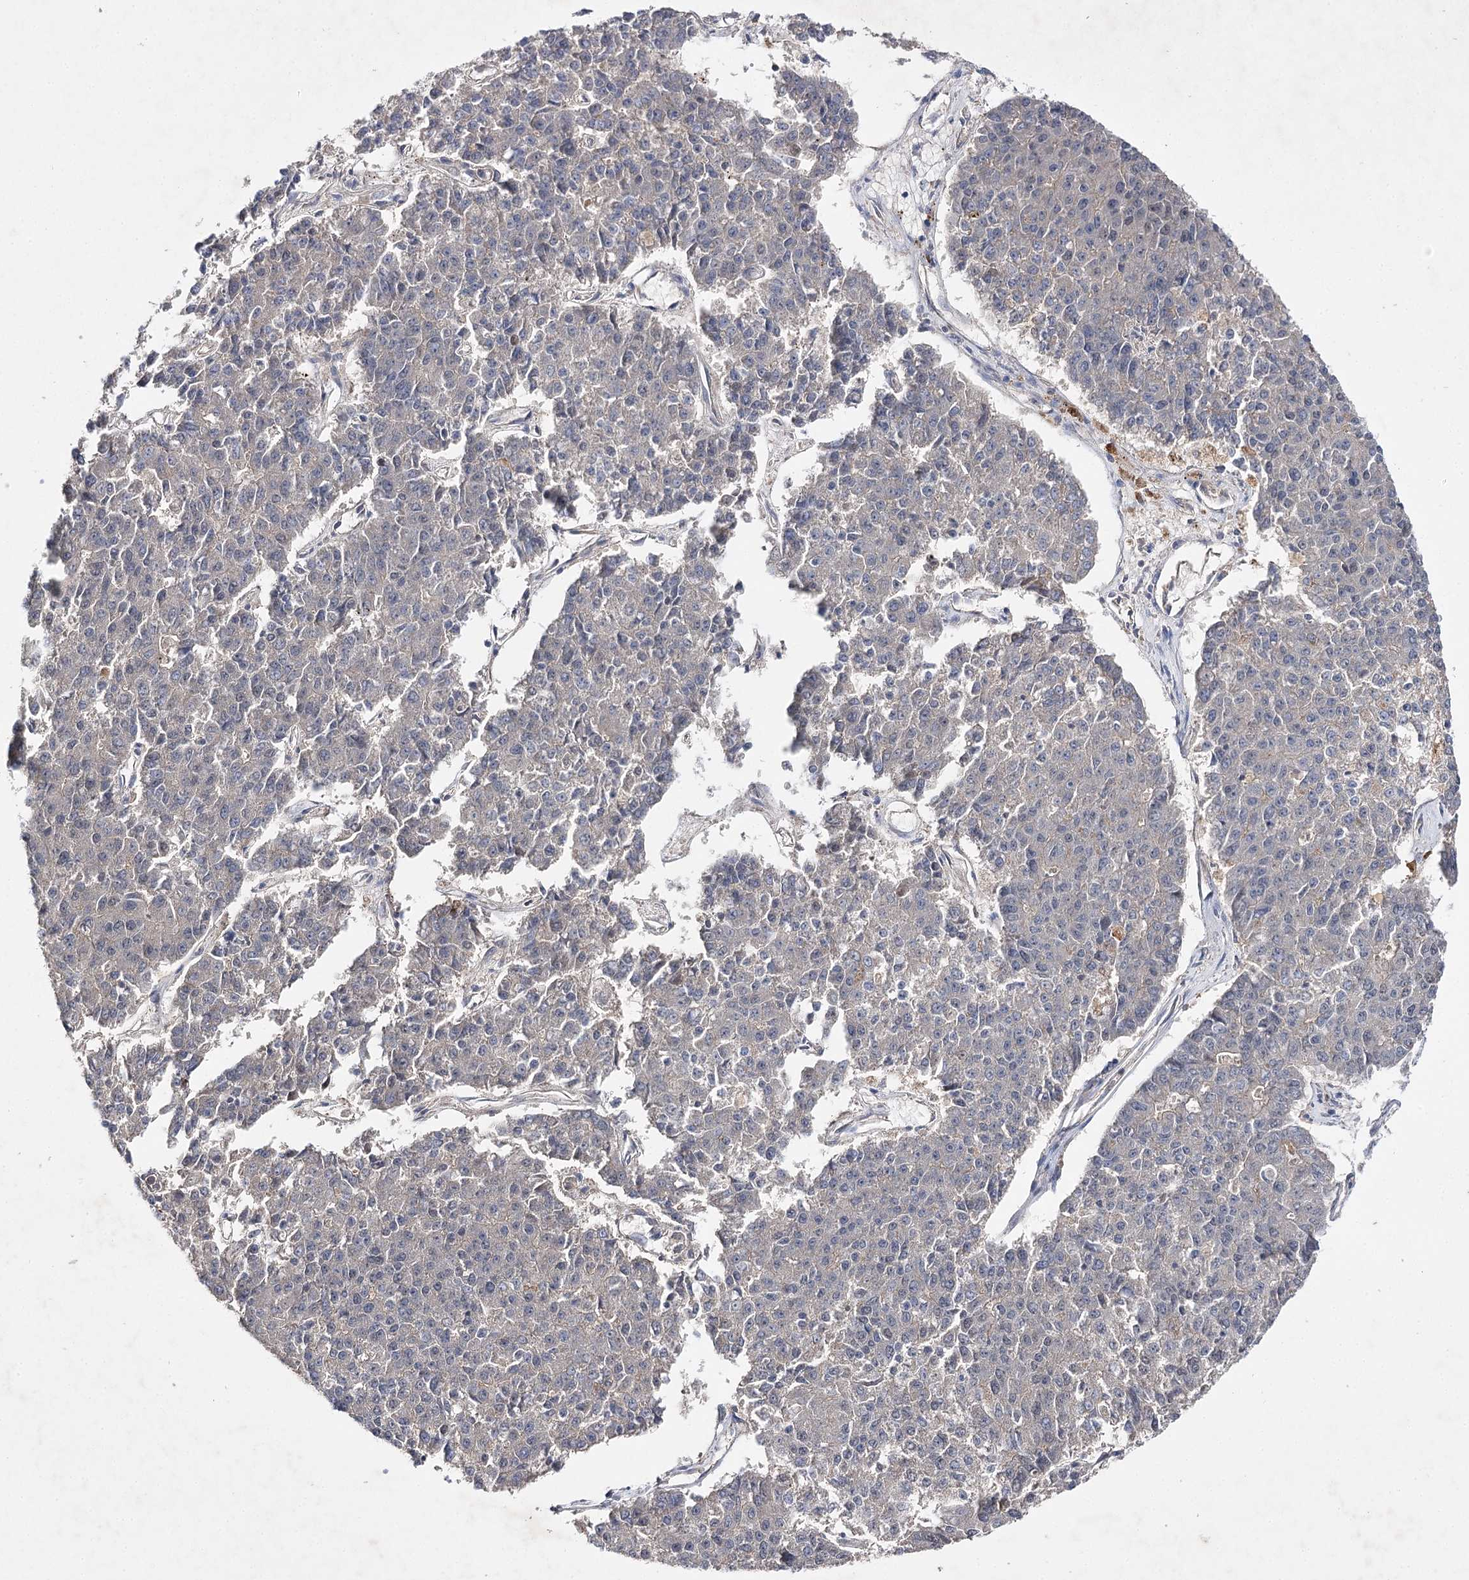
{"staining": {"intensity": "negative", "quantity": "none", "location": "none"}, "tissue": "pancreatic cancer", "cell_type": "Tumor cells", "image_type": "cancer", "snomed": [{"axis": "morphology", "description": "Adenocarcinoma, NOS"}, {"axis": "topography", "description": "Pancreas"}], "caption": "IHC of human pancreatic adenocarcinoma demonstrates no positivity in tumor cells.", "gene": "BCR", "patient": {"sex": "male", "age": 50}}